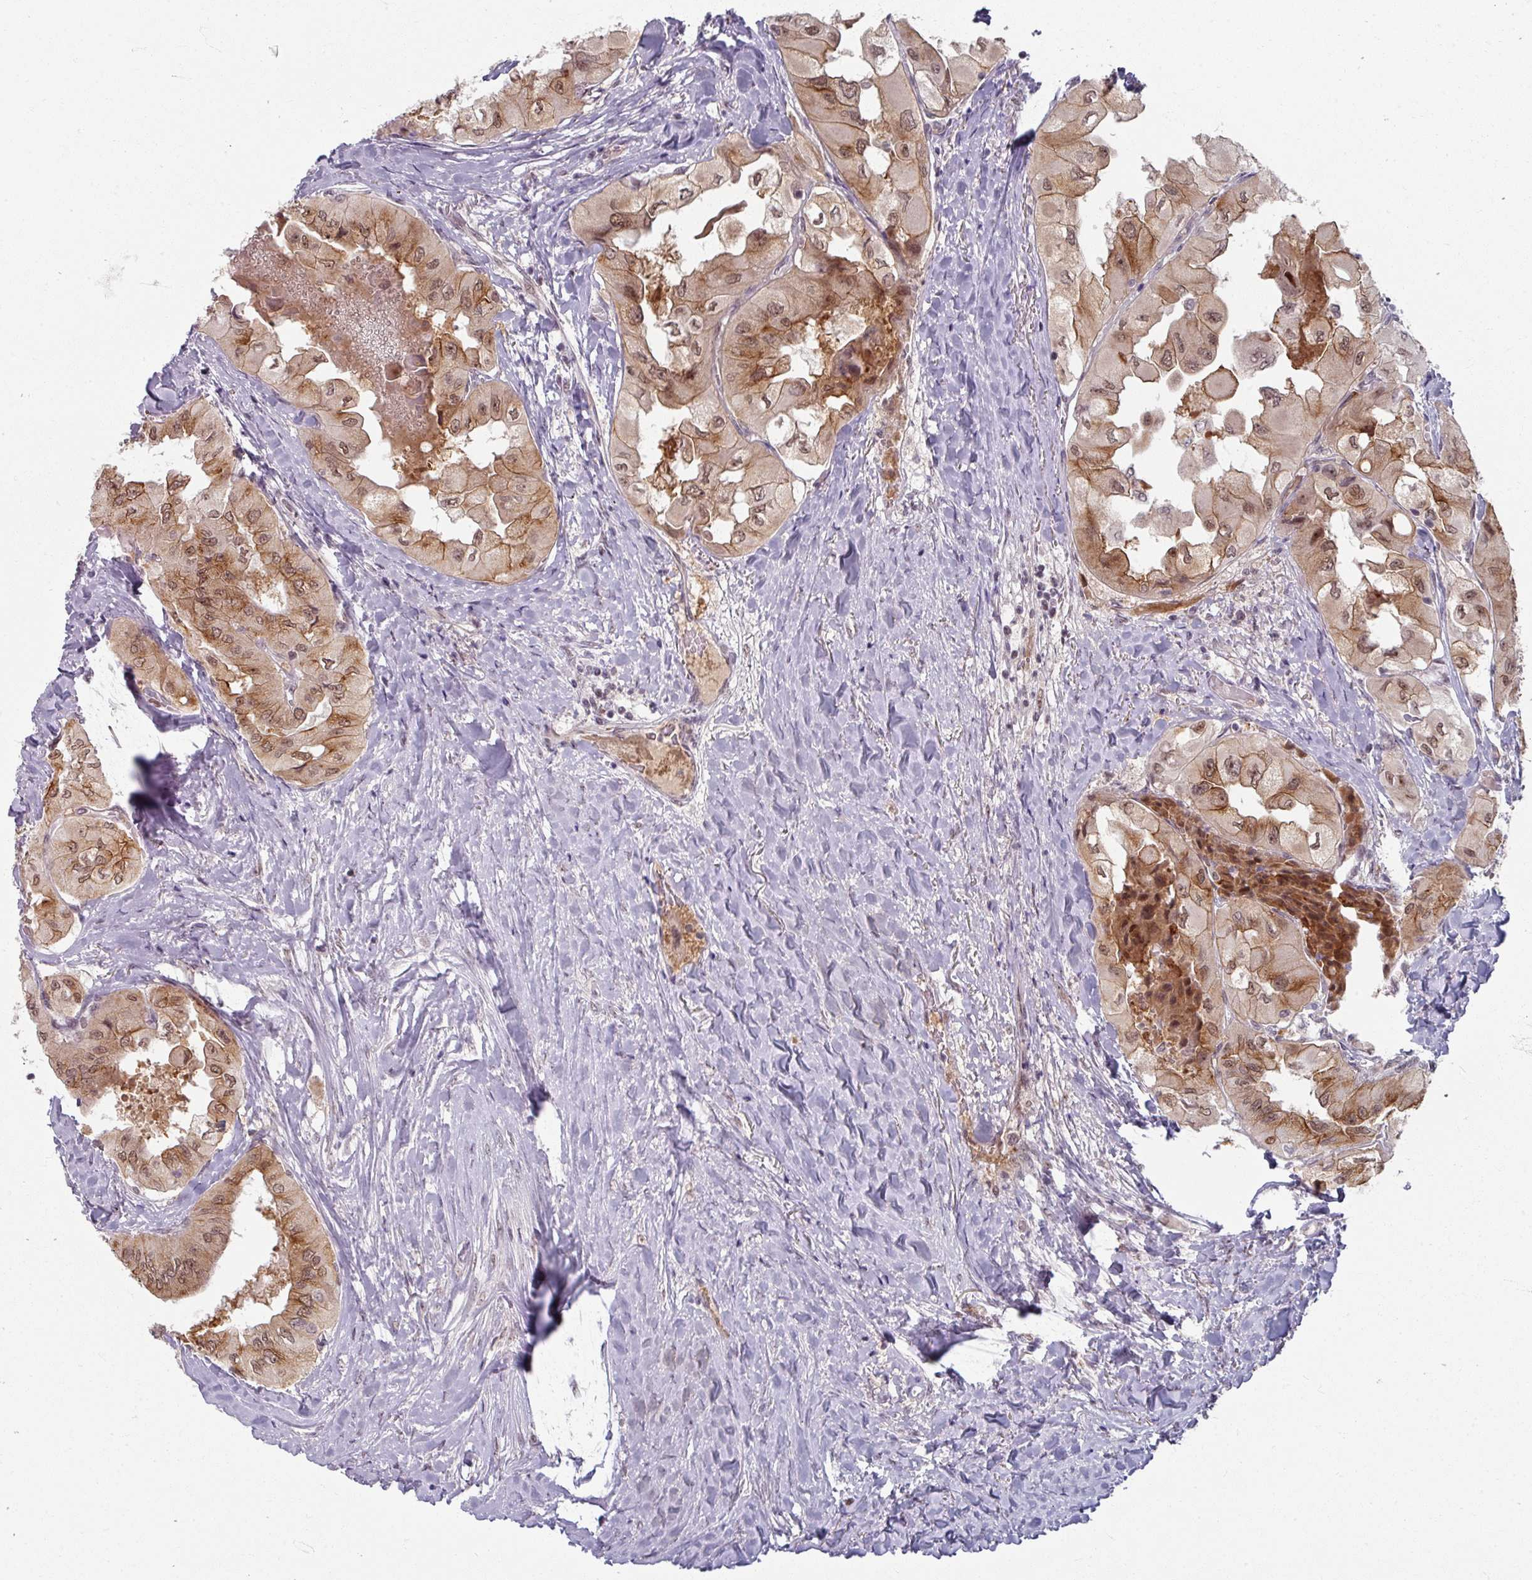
{"staining": {"intensity": "moderate", "quantity": ">75%", "location": "cytoplasmic/membranous,nuclear"}, "tissue": "thyroid cancer", "cell_type": "Tumor cells", "image_type": "cancer", "snomed": [{"axis": "morphology", "description": "Normal tissue, NOS"}, {"axis": "morphology", "description": "Papillary adenocarcinoma, NOS"}, {"axis": "topography", "description": "Thyroid gland"}], "caption": "IHC image of thyroid cancer (papillary adenocarcinoma) stained for a protein (brown), which exhibits medium levels of moderate cytoplasmic/membranous and nuclear expression in approximately >75% of tumor cells.", "gene": "KLC3", "patient": {"sex": "female", "age": 59}}